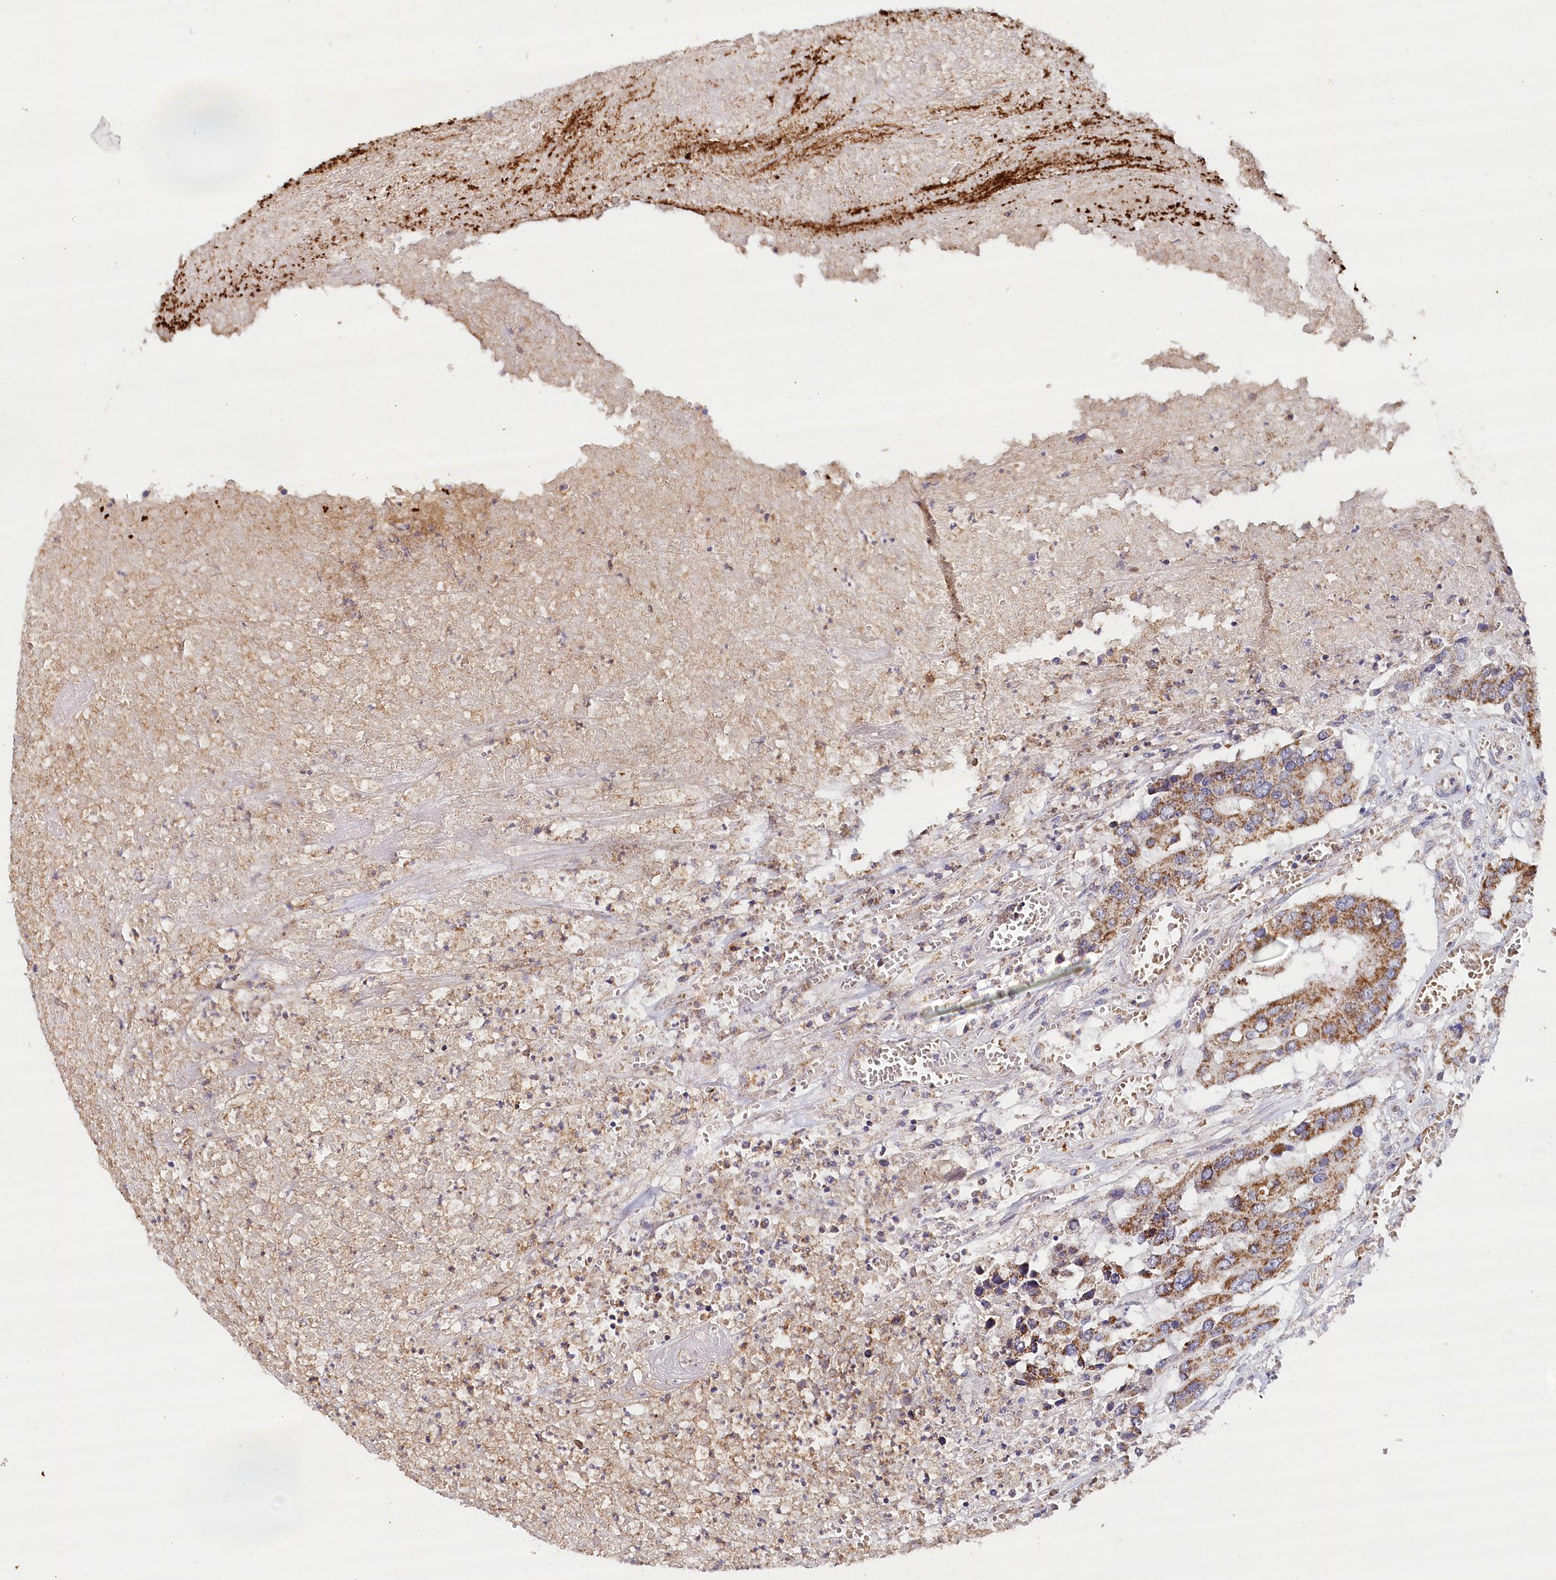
{"staining": {"intensity": "moderate", "quantity": ">75%", "location": "cytoplasmic/membranous"}, "tissue": "colorectal cancer", "cell_type": "Tumor cells", "image_type": "cancer", "snomed": [{"axis": "morphology", "description": "Adenocarcinoma, NOS"}, {"axis": "topography", "description": "Colon"}], "caption": "The immunohistochemical stain labels moderate cytoplasmic/membranous staining in tumor cells of colorectal cancer (adenocarcinoma) tissue.", "gene": "MMP25", "patient": {"sex": "male", "age": 77}}